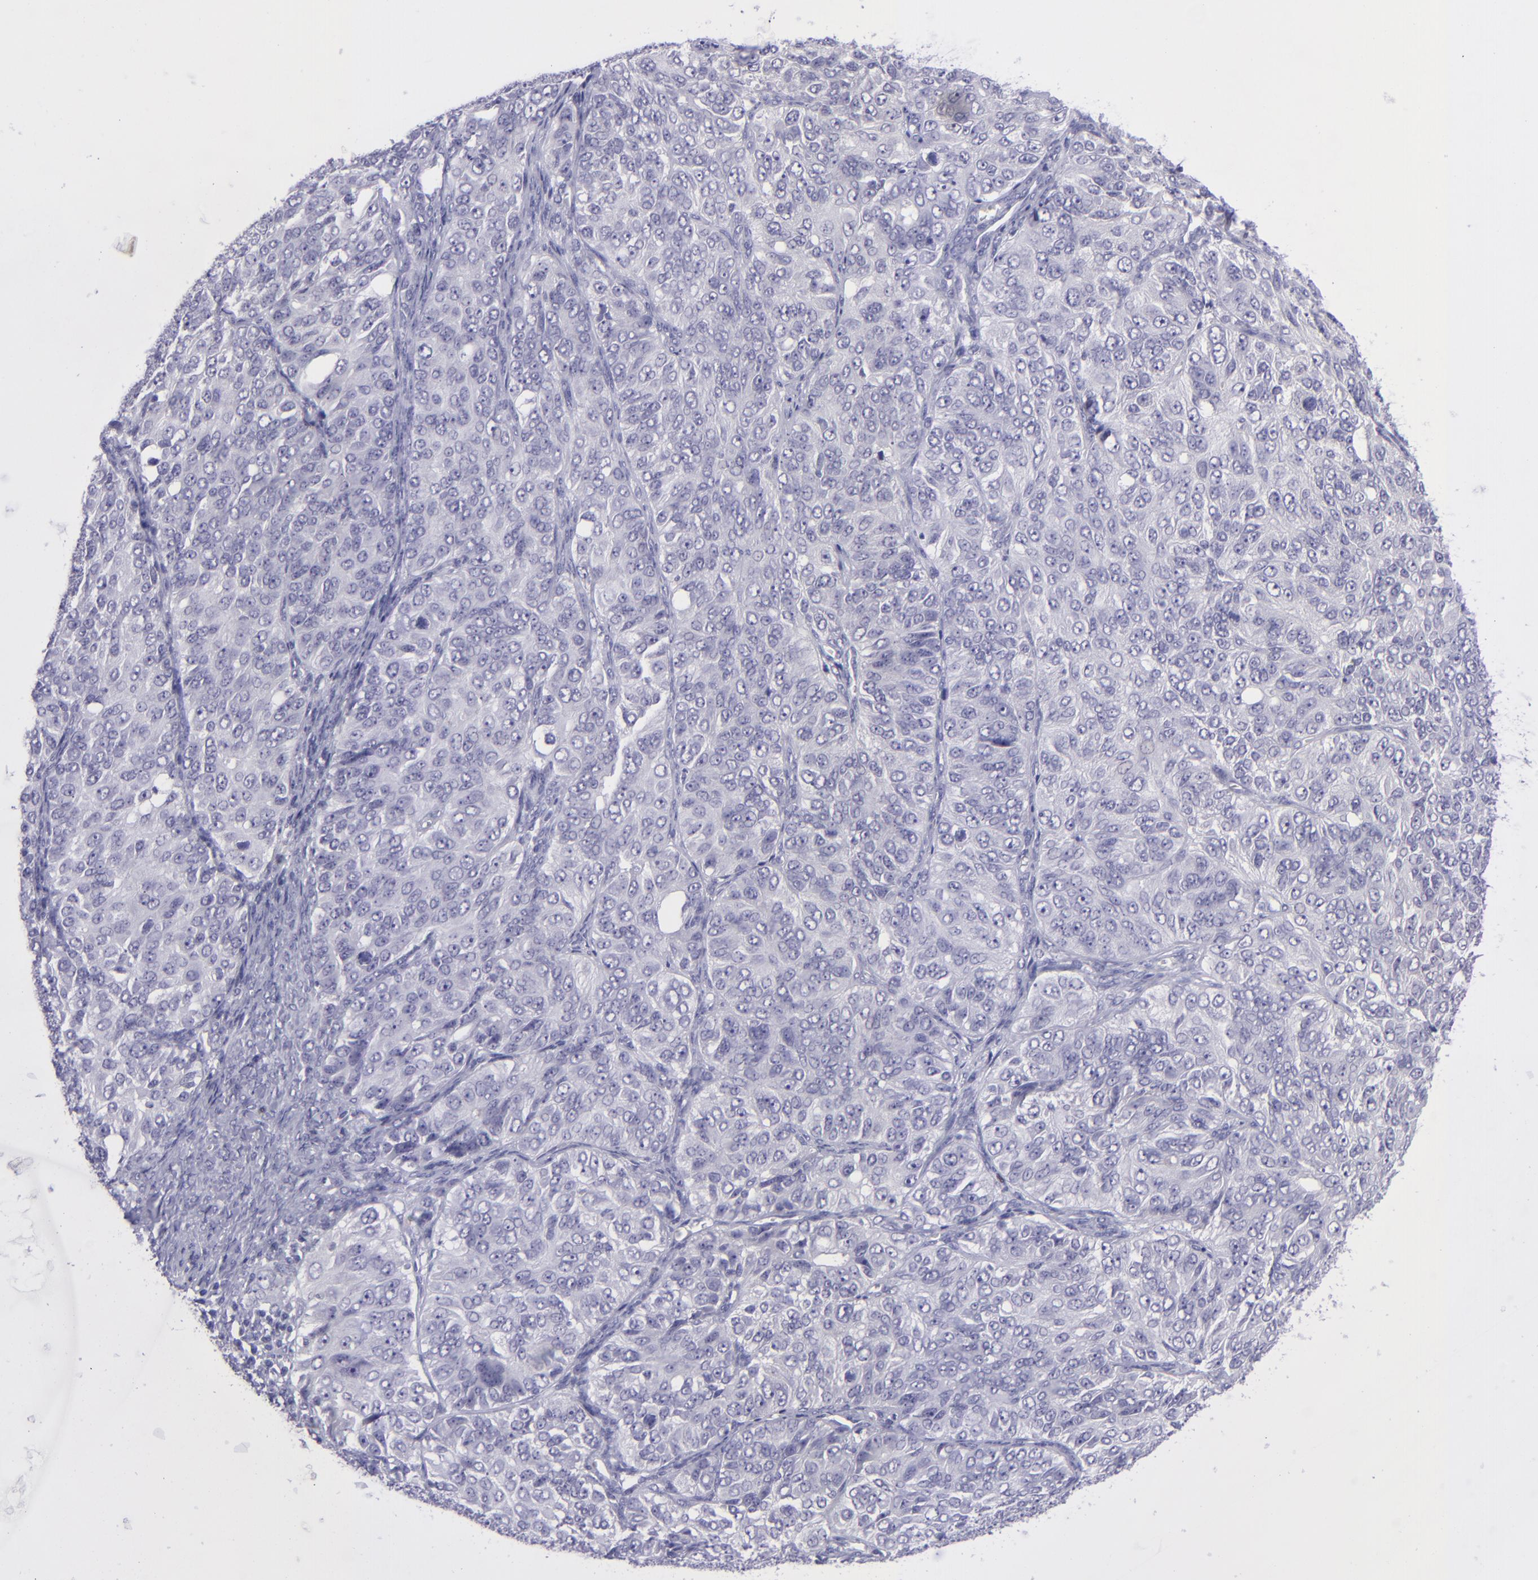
{"staining": {"intensity": "negative", "quantity": "none", "location": "none"}, "tissue": "ovarian cancer", "cell_type": "Tumor cells", "image_type": "cancer", "snomed": [{"axis": "morphology", "description": "Carcinoma, endometroid"}, {"axis": "topography", "description": "Ovary"}], "caption": "Immunohistochemistry (IHC) histopathology image of neoplastic tissue: human ovarian endometroid carcinoma stained with DAB (3,3'-diaminobenzidine) exhibits no significant protein positivity in tumor cells.", "gene": "POU2F2", "patient": {"sex": "female", "age": 51}}